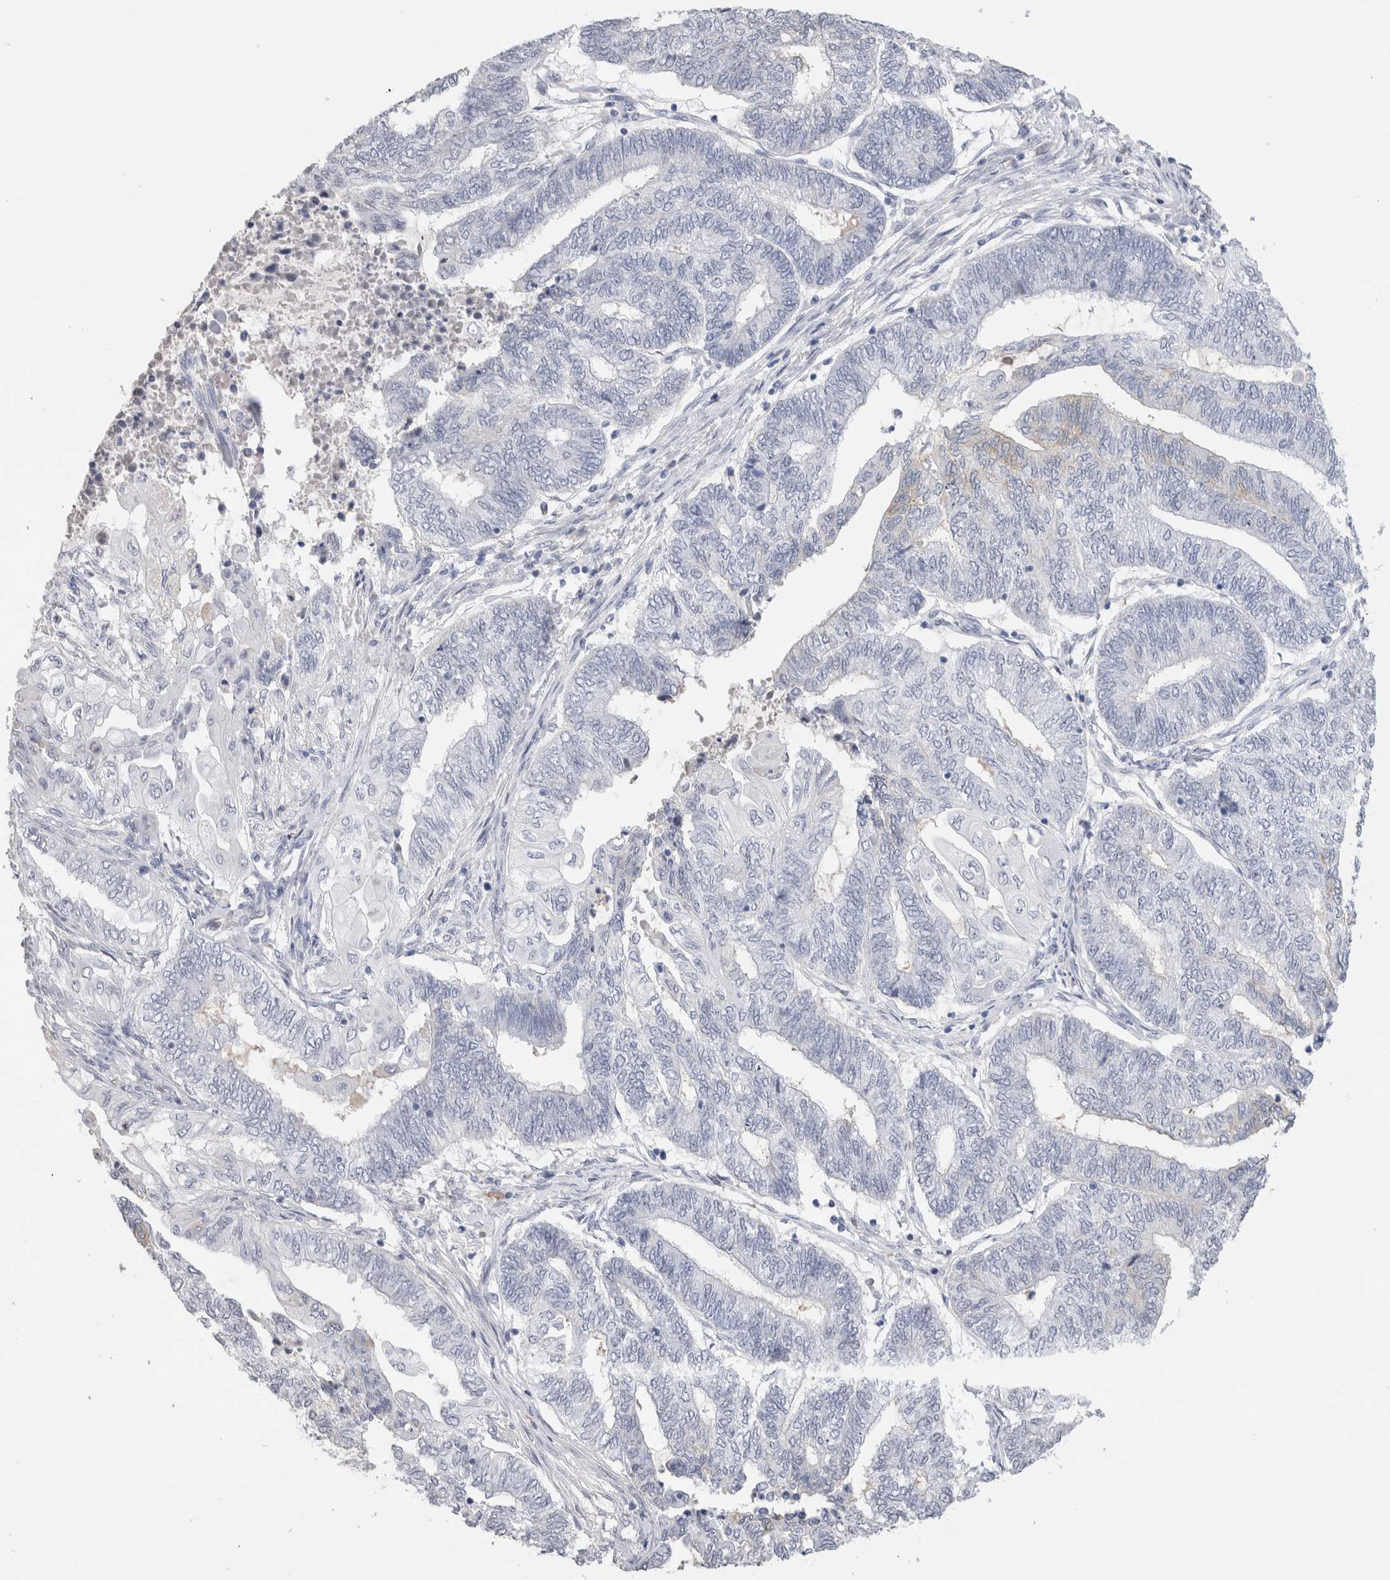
{"staining": {"intensity": "negative", "quantity": "none", "location": "none"}, "tissue": "endometrial cancer", "cell_type": "Tumor cells", "image_type": "cancer", "snomed": [{"axis": "morphology", "description": "Adenocarcinoma, NOS"}, {"axis": "topography", "description": "Uterus"}, {"axis": "topography", "description": "Endometrium"}], "caption": "DAB (3,3'-diaminobenzidine) immunohistochemical staining of human endometrial cancer exhibits no significant staining in tumor cells.", "gene": "LAMP3", "patient": {"sex": "female", "age": 70}}